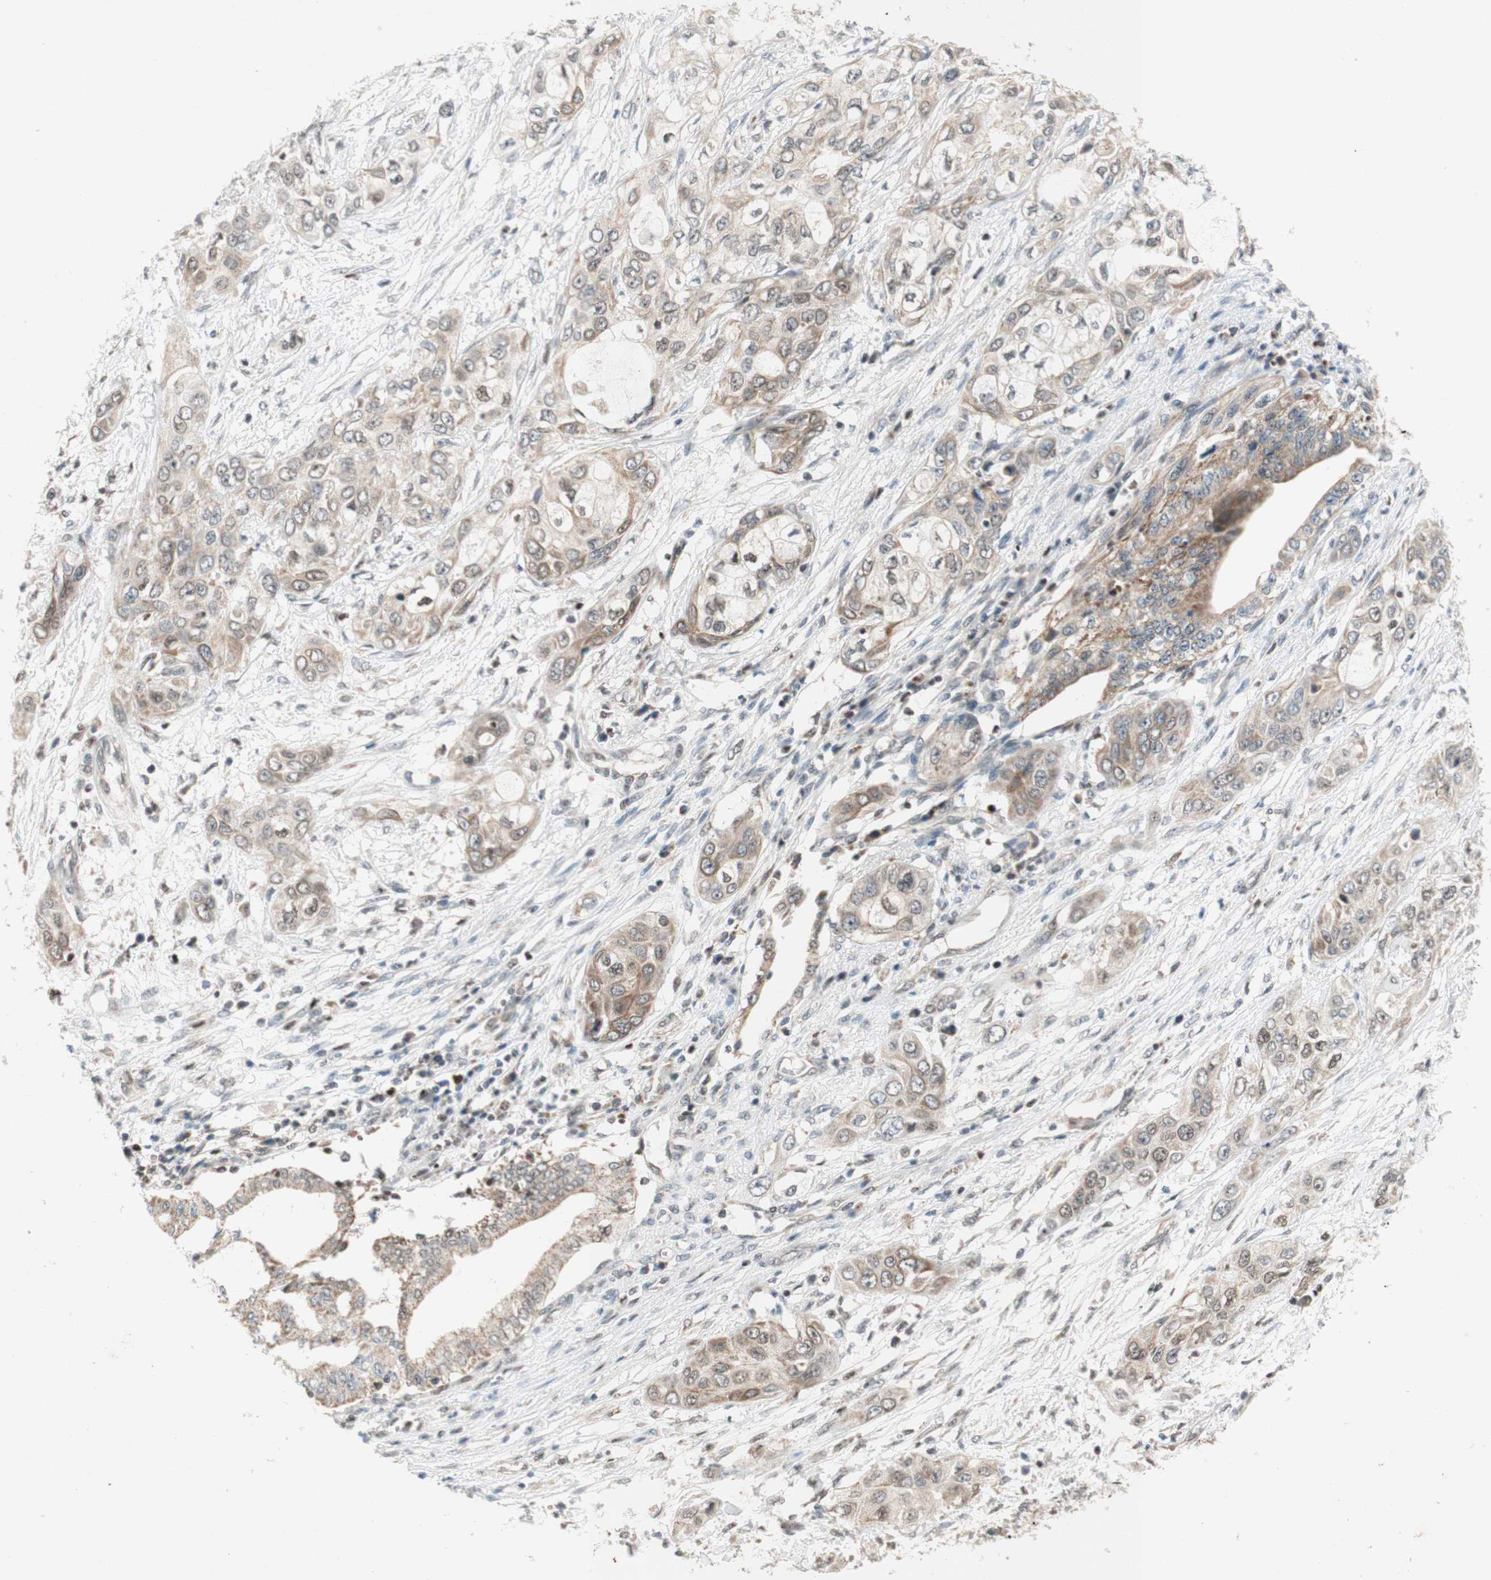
{"staining": {"intensity": "weak", "quantity": "25%-75%", "location": "cytoplasmic/membranous"}, "tissue": "pancreatic cancer", "cell_type": "Tumor cells", "image_type": "cancer", "snomed": [{"axis": "morphology", "description": "Adenocarcinoma, NOS"}, {"axis": "topography", "description": "Pancreas"}], "caption": "A brown stain shows weak cytoplasmic/membranous expression of a protein in adenocarcinoma (pancreatic) tumor cells.", "gene": "DNMT3A", "patient": {"sex": "female", "age": 70}}